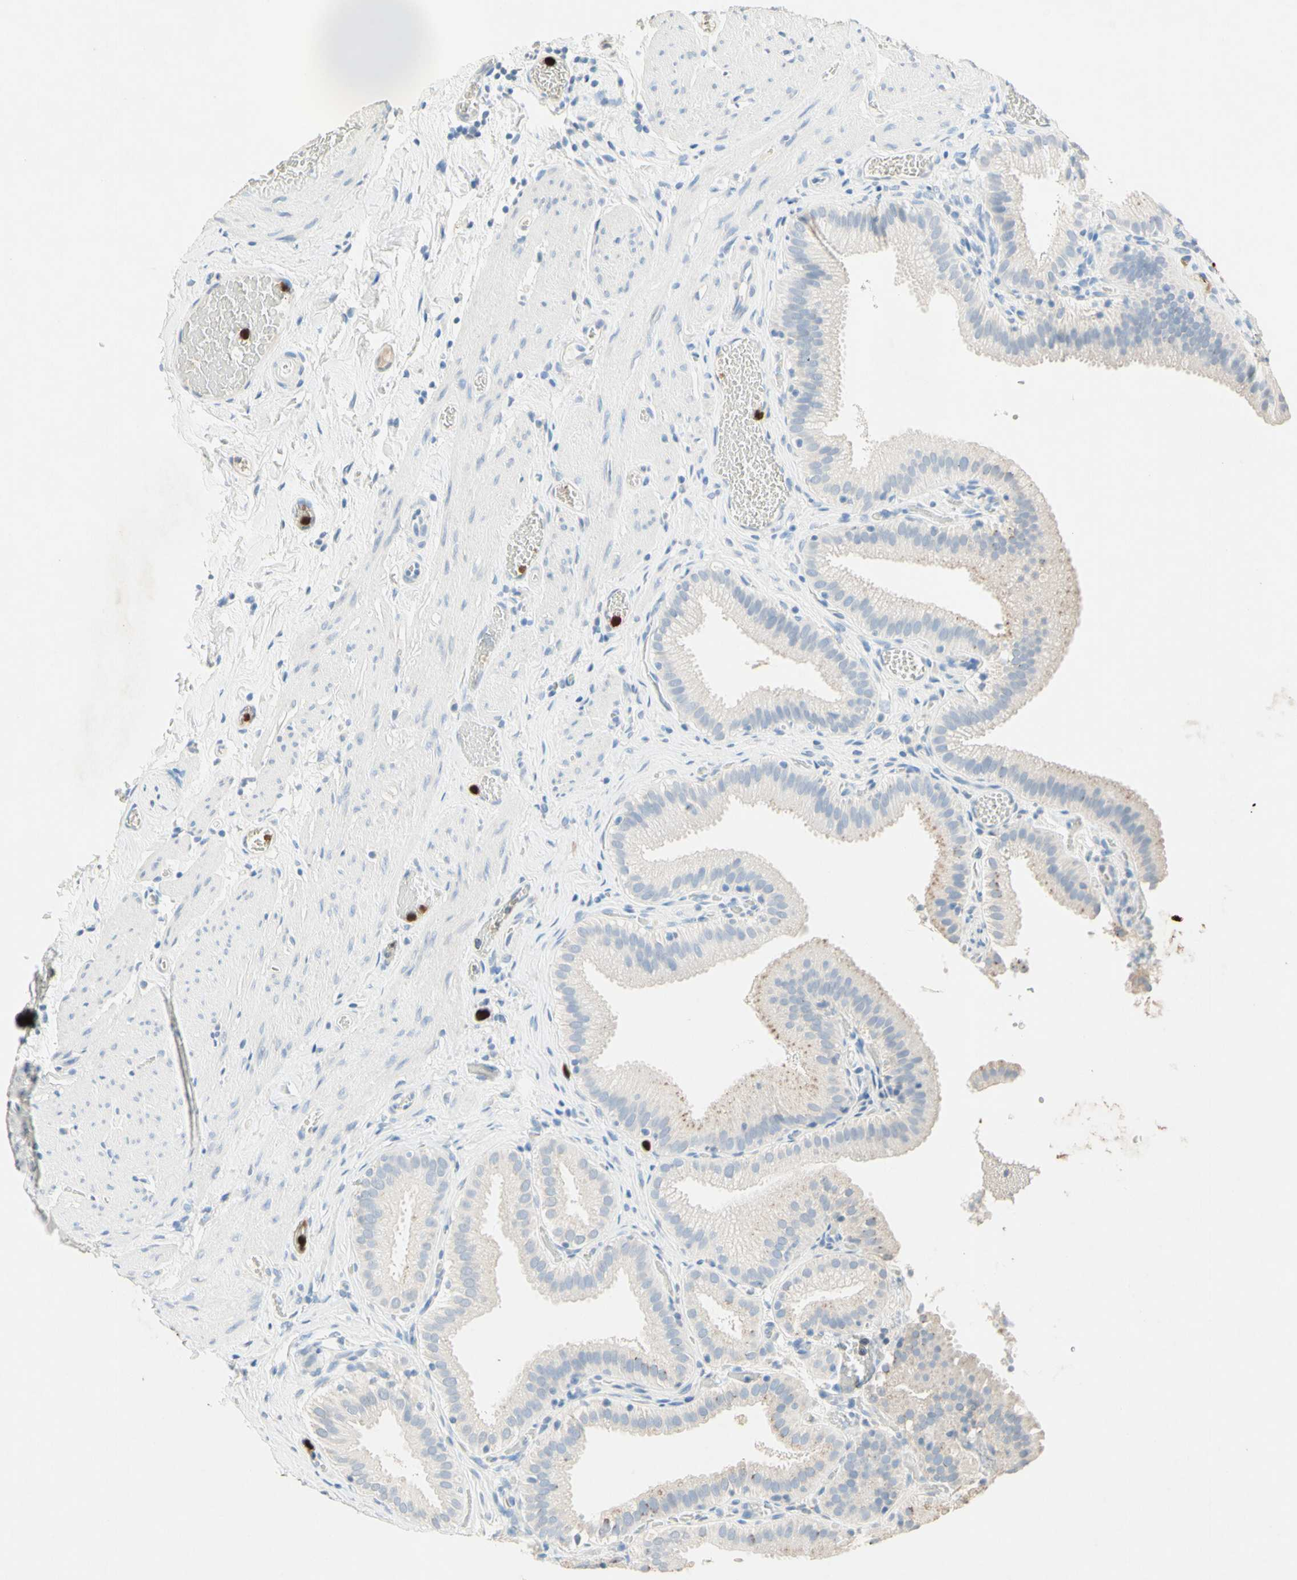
{"staining": {"intensity": "negative", "quantity": "none", "location": "none"}, "tissue": "gallbladder", "cell_type": "Glandular cells", "image_type": "normal", "snomed": [{"axis": "morphology", "description": "Normal tissue, NOS"}, {"axis": "topography", "description": "Gallbladder"}], "caption": "Benign gallbladder was stained to show a protein in brown. There is no significant staining in glandular cells. (DAB immunohistochemistry visualized using brightfield microscopy, high magnification).", "gene": "NFKBIZ", "patient": {"sex": "male", "age": 54}}